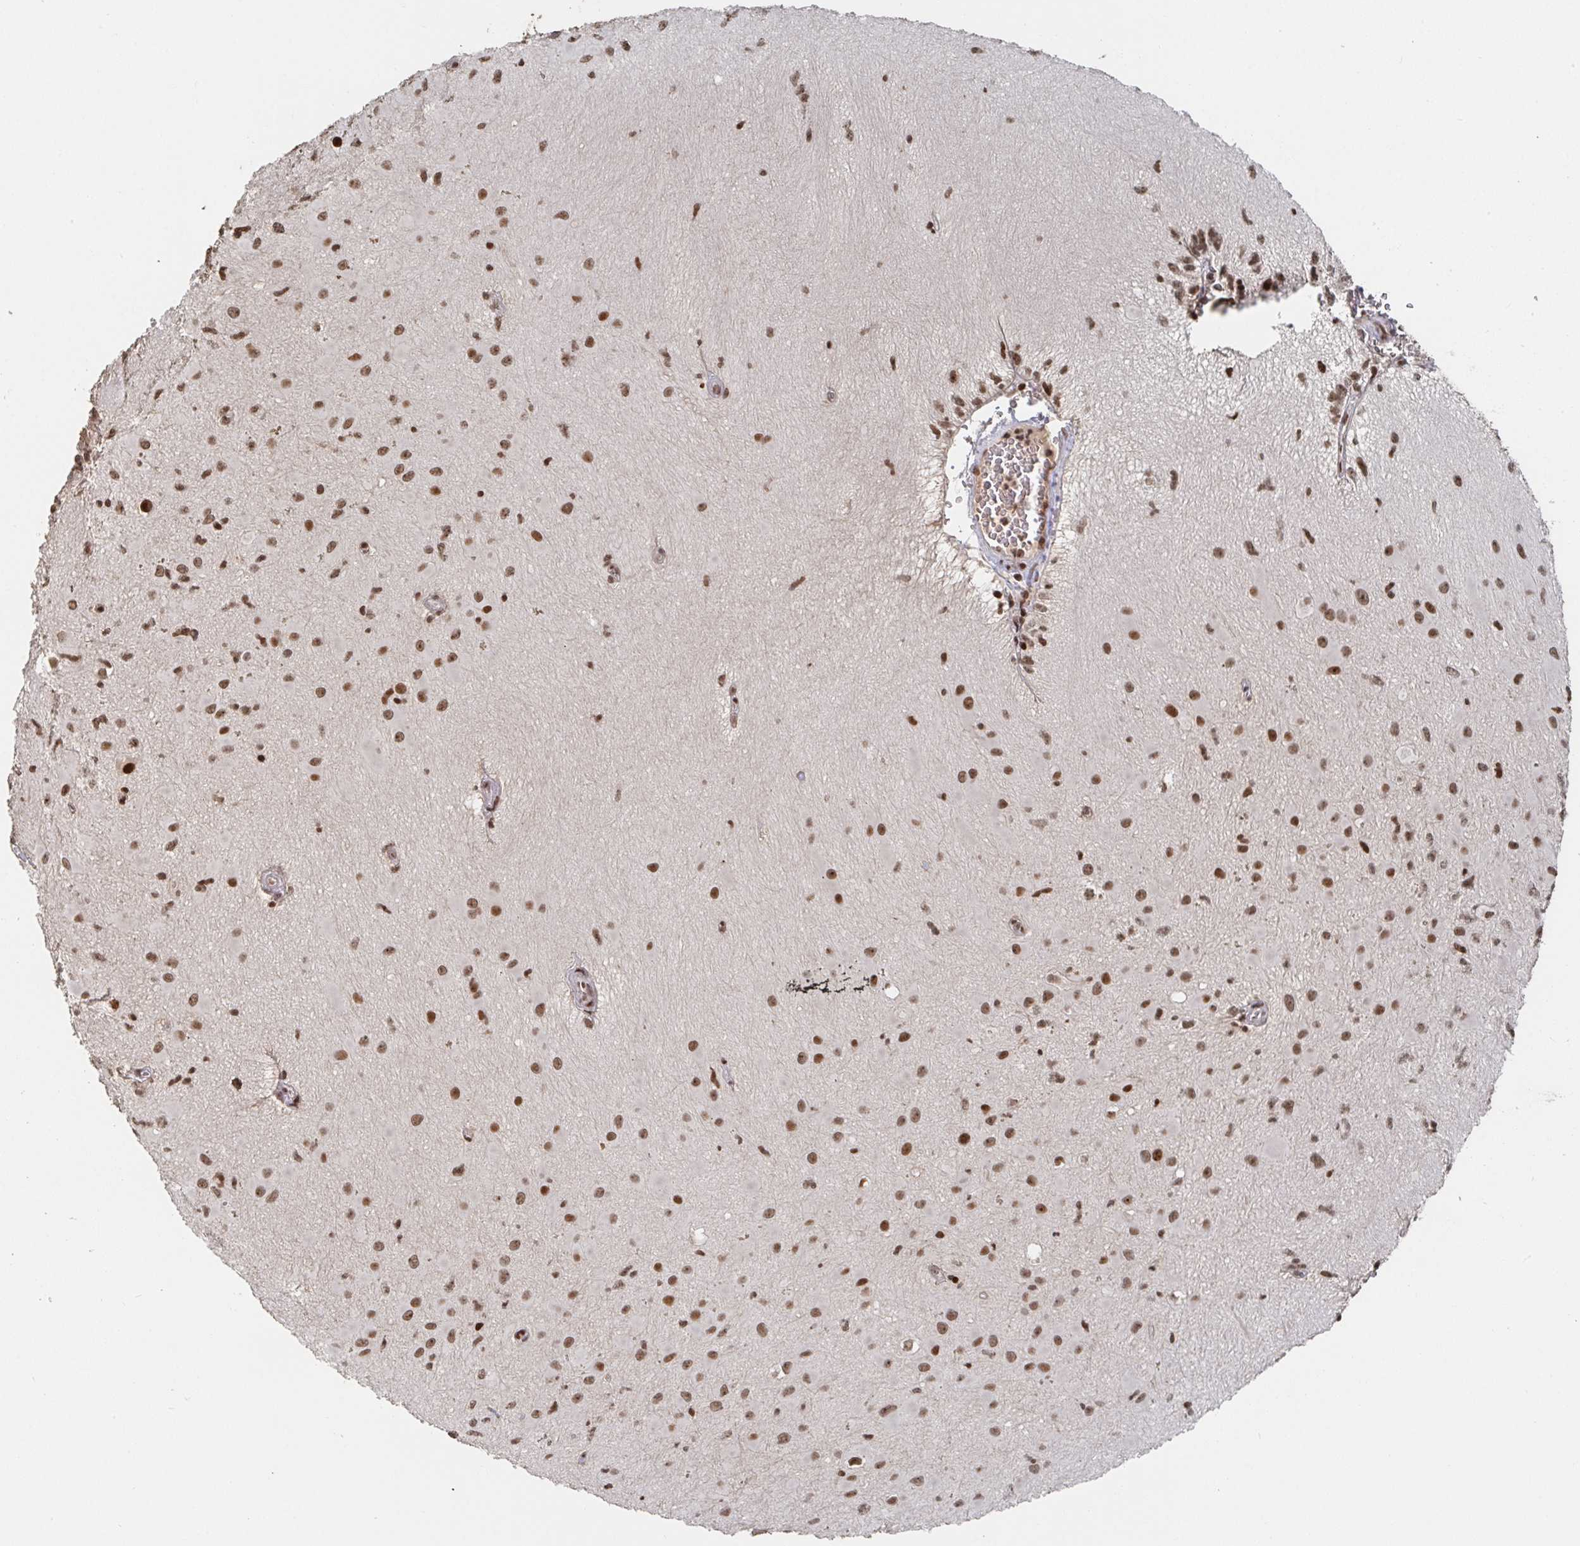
{"staining": {"intensity": "moderate", "quantity": ">75%", "location": "nuclear"}, "tissue": "glioma", "cell_type": "Tumor cells", "image_type": "cancer", "snomed": [{"axis": "morphology", "description": "Glioma, malignant, High grade"}, {"axis": "topography", "description": "Brain"}], "caption": "Moderate nuclear positivity is seen in about >75% of tumor cells in glioma.", "gene": "ZDHHC12", "patient": {"sex": "male", "age": 39}}